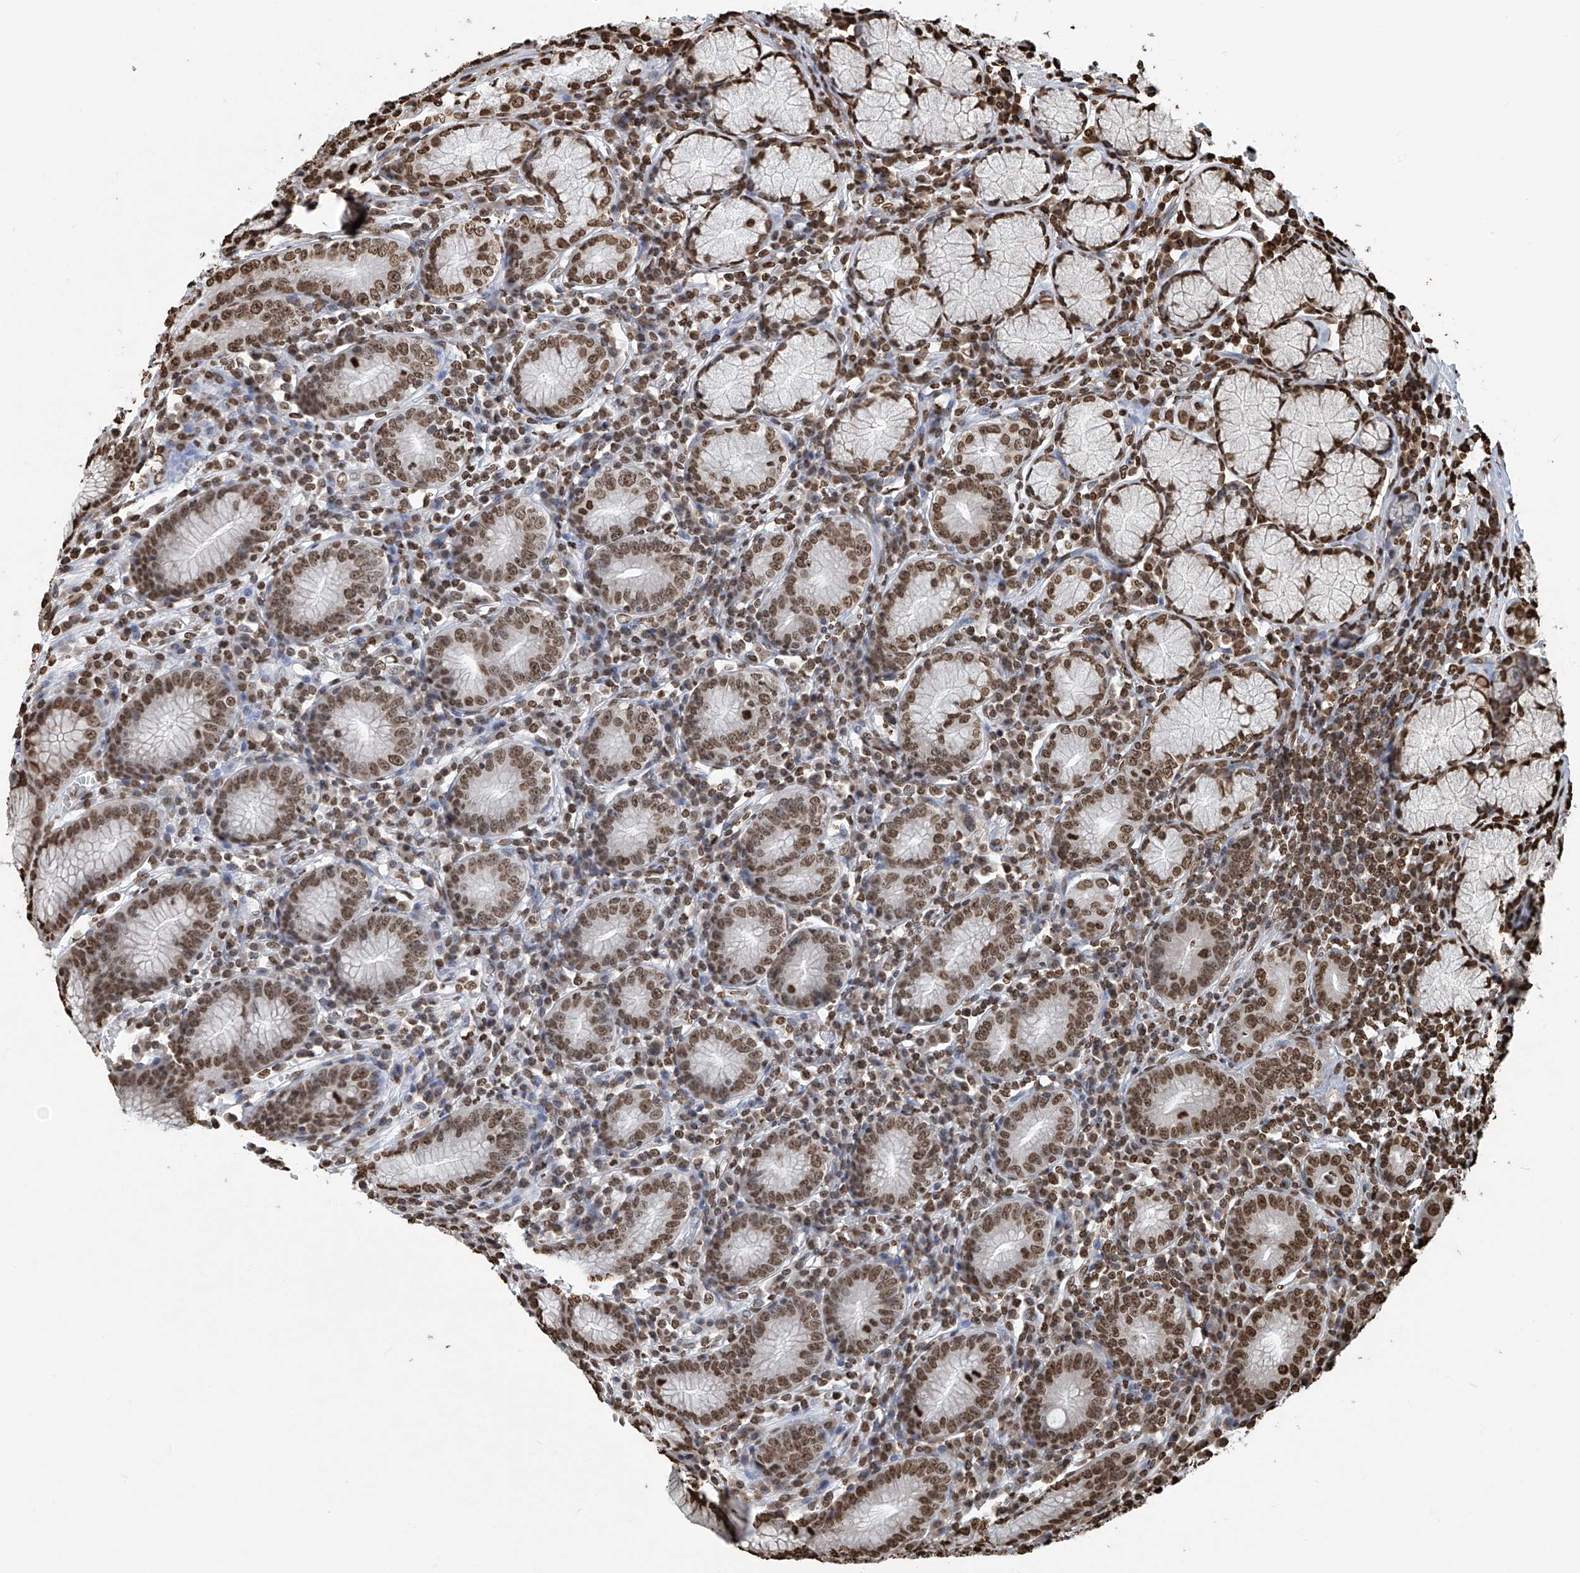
{"staining": {"intensity": "strong", "quantity": ">75%", "location": "nuclear"}, "tissue": "stomach", "cell_type": "Glandular cells", "image_type": "normal", "snomed": [{"axis": "morphology", "description": "Normal tissue, NOS"}, {"axis": "topography", "description": "Stomach"}], "caption": "Immunohistochemistry (IHC) photomicrograph of benign human stomach stained for a protein (brown), which exhibits high levels of strong nuclear expression in about >75% of glandular cells.", "gene": "DPPA2", "patient": {"sex": "male", "age": 55}}